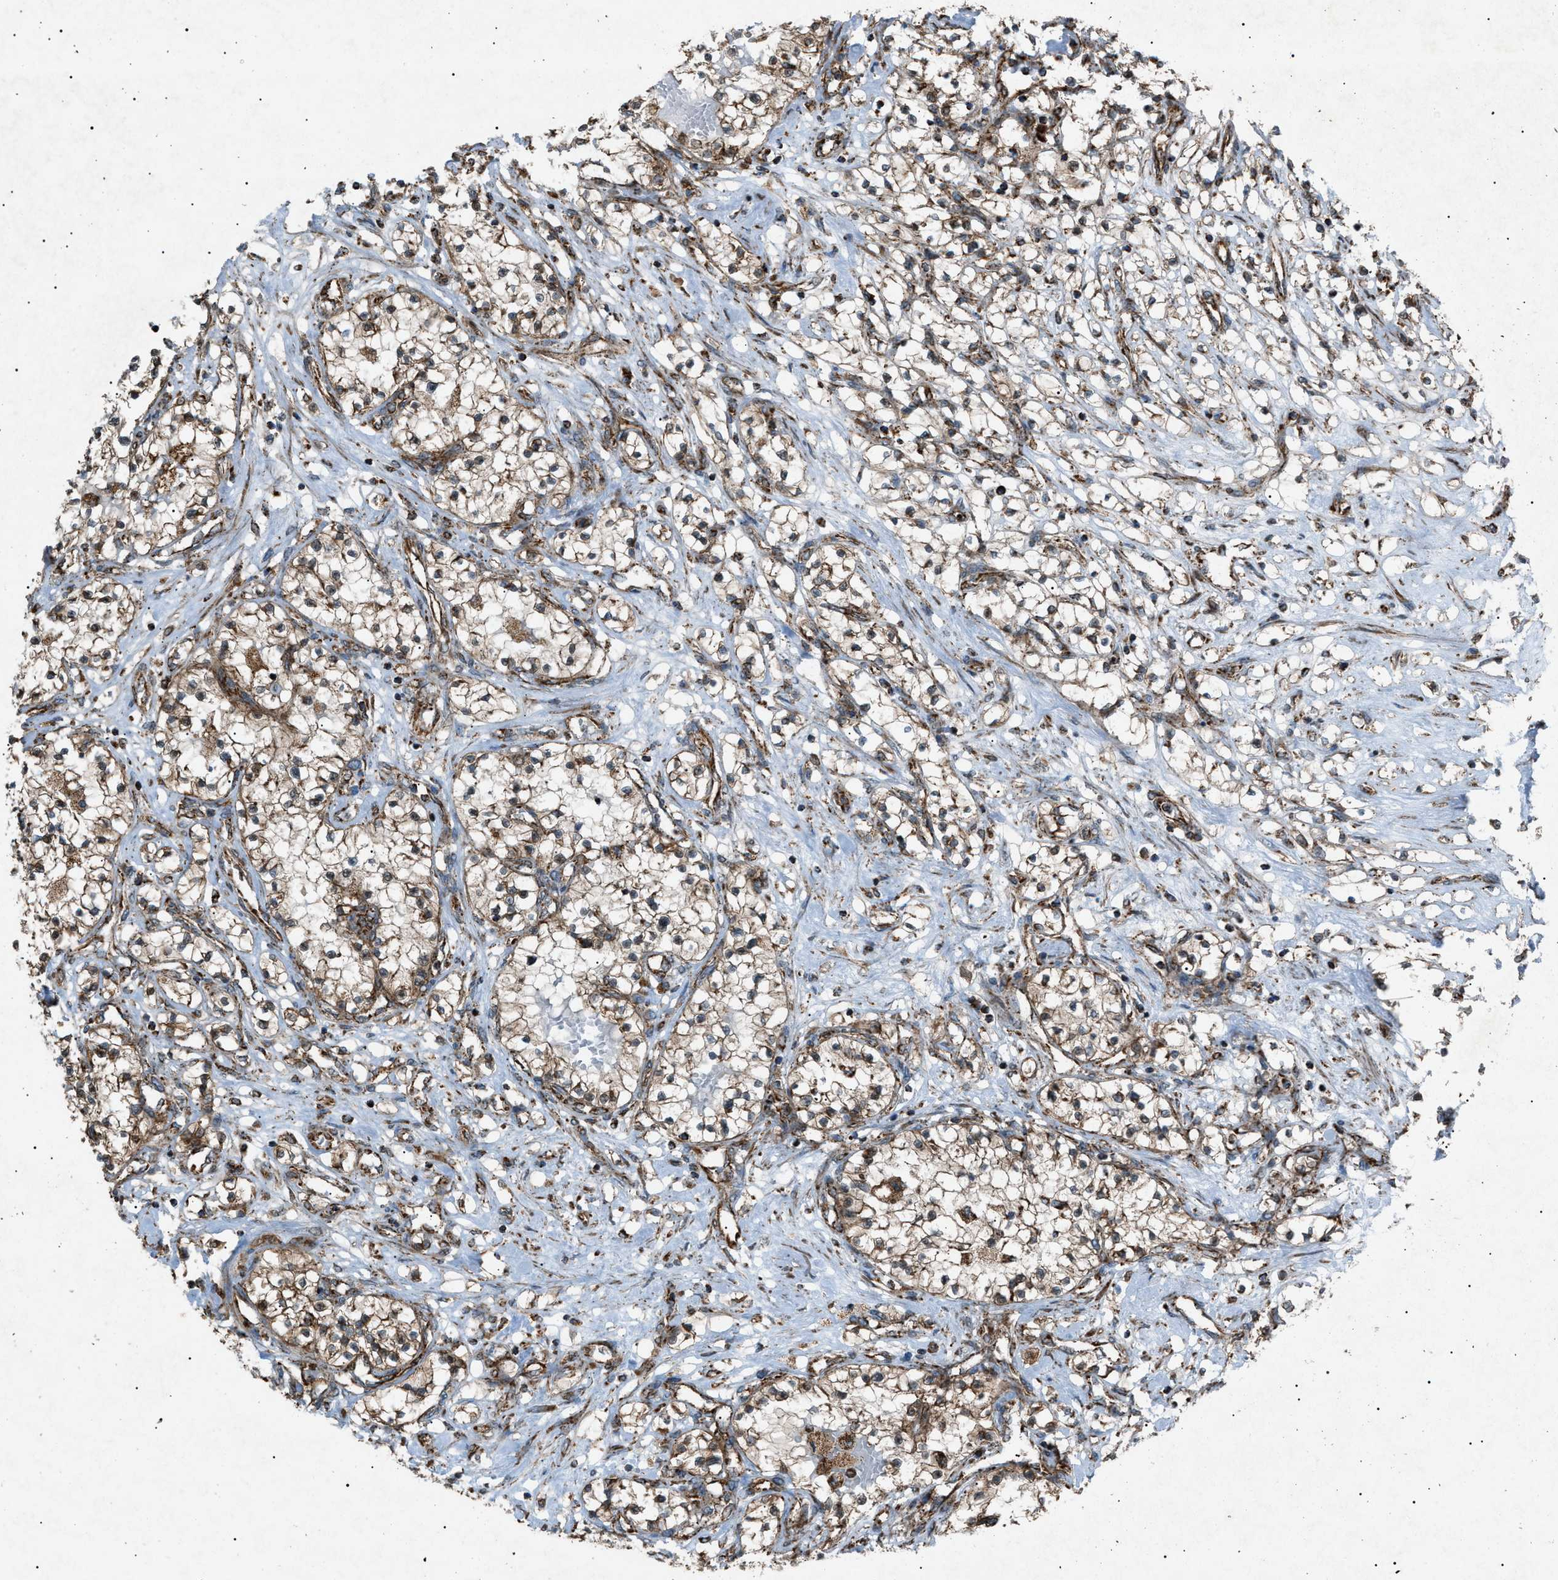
{"staining": {"intensity": "moderate", "quantity": ">75%", "location": "cytoplasmic/membranous"}, "tissue": "renal cancer", "cell_type": "Tumor cells", "image_type": "cancer", "snomed": [{"axis": "morphology", "description": "Adenocarcinoma, NOS"}, {"axis": "topography", "description": "Kidney"}], "caption": "Immunohistochemistry (DAB) staining of human renal cancer reveals moderate cytoplasmic/membranous protein positivity in approximately >75% of tumor cells. (Stains: DAB (3,3'-diaminobenzidine) in brown, nuclei in blue, Microscopy: brightfield microscopy at high magnification).", "gene": "C1GALT1C1", "patient": {"sex": "male", "age": 68}}